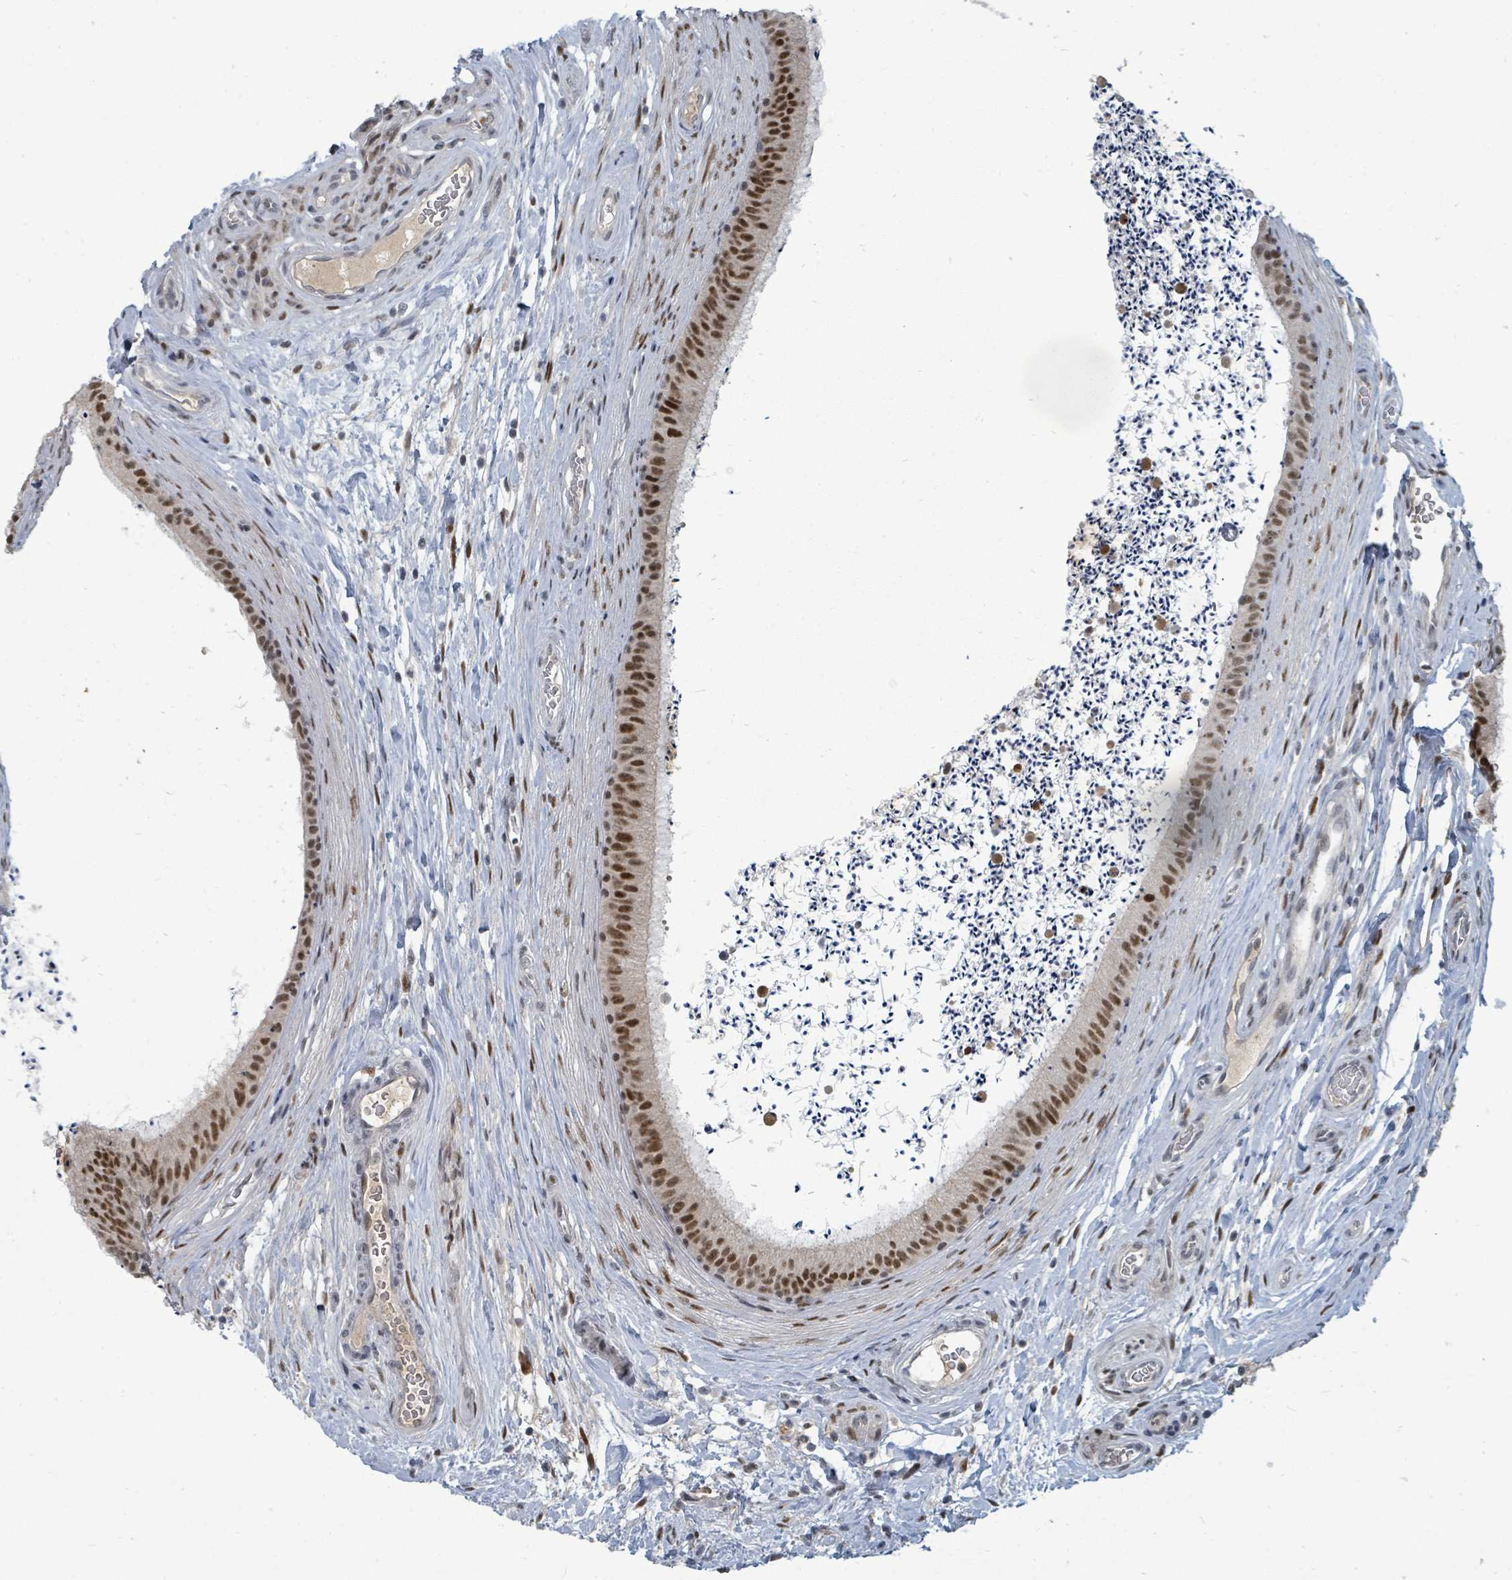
{"staining": {"intensity": "strong", "quantity": ">75%", "location": "nuclear"}, "tissue": "epididymis", "cell_type": "Glandular cells", "image_type": "normal", "snomed": [{"axis": "morphology", "description": "Normal tissue, NOS"}, {"axis": "topography", "description": "Testis"}, {"axis": "topography", "description": "Epididymis"}], "caption": "The micrograph displays staining of unremarkable epididymis, revealing strong nuclear protein expression (brown color) within glandular cells.", "gene": "UCK1", "patient": {"sex": "male", "age": 41}}